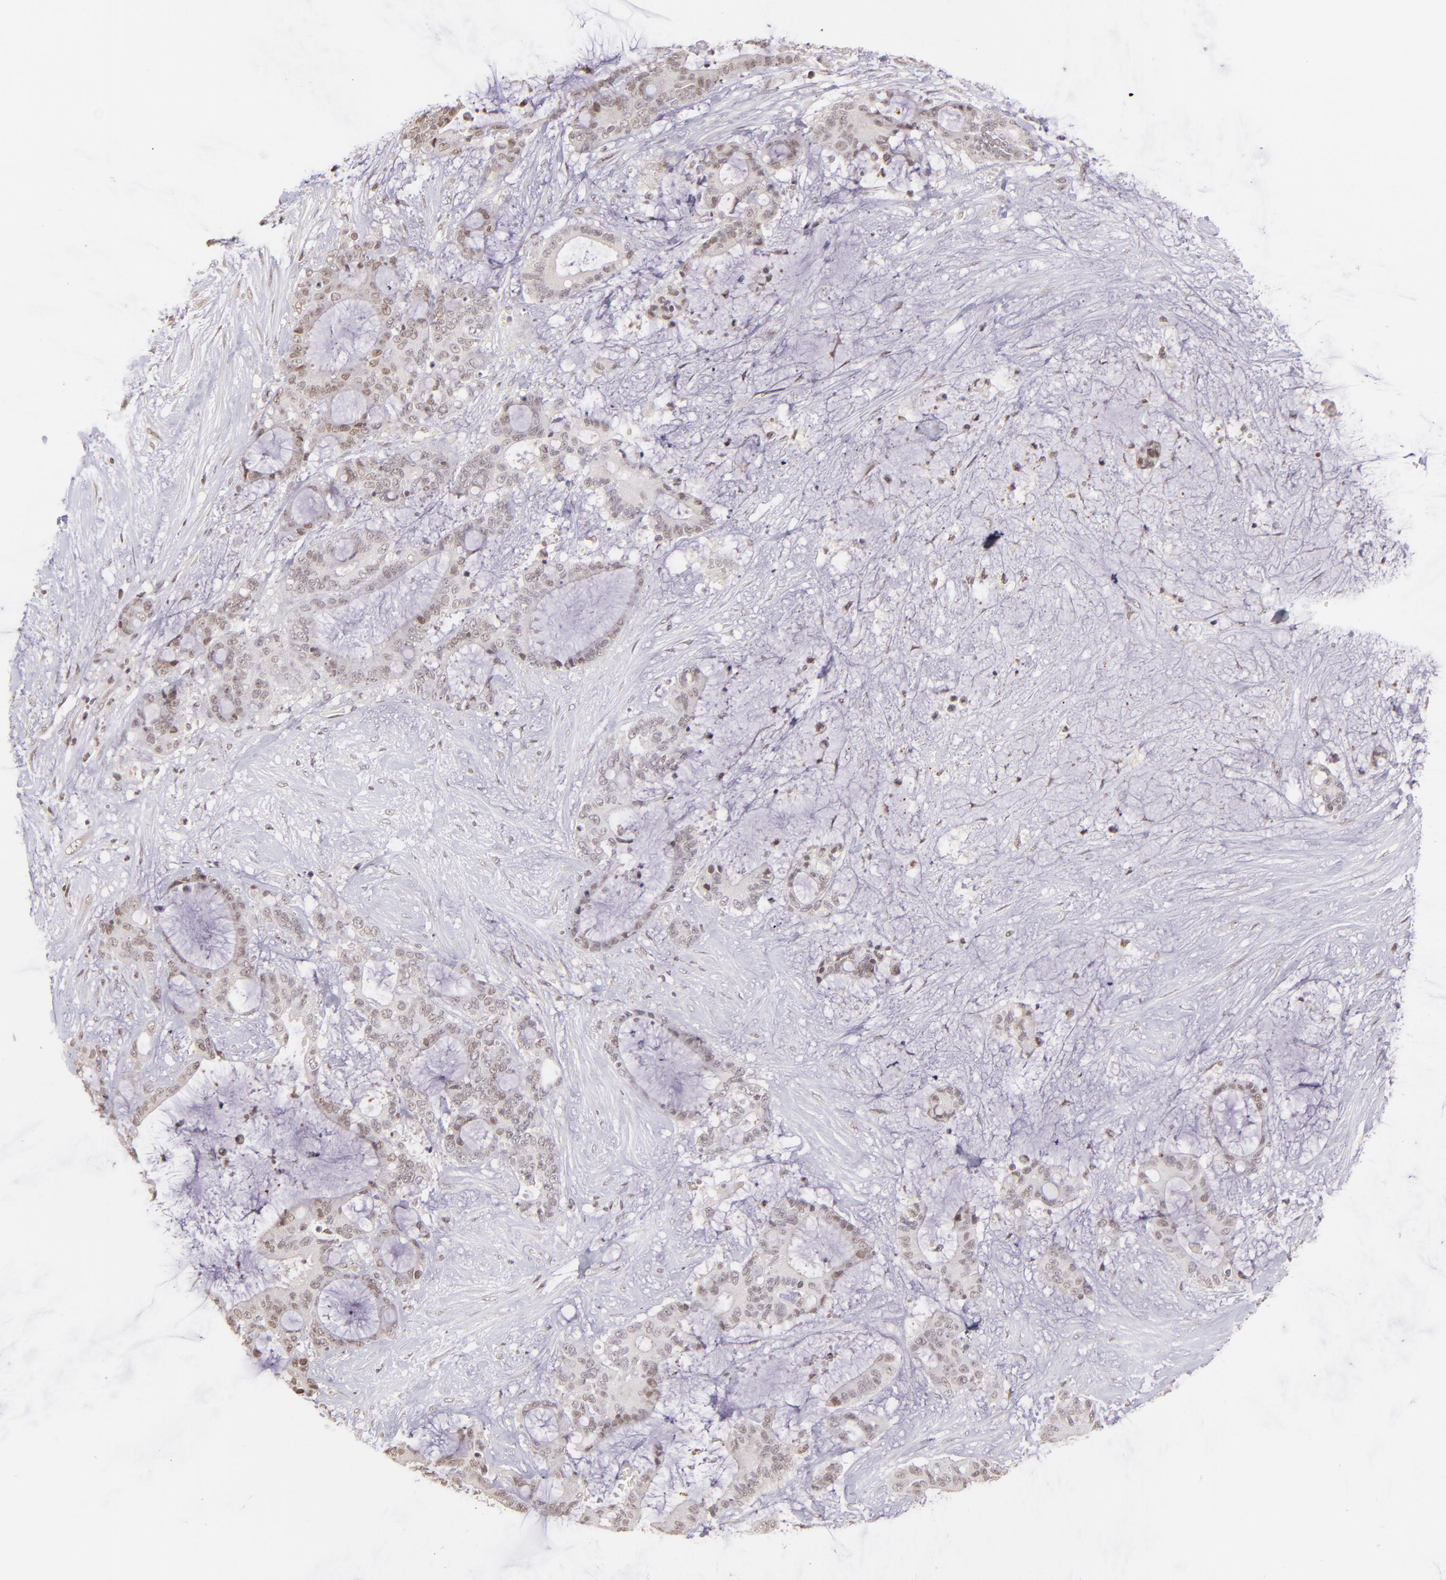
{"staining": {"intensity": "weak", "quantity": "<25%", "location": "nuclear"}, "tissue": "liver cancer", "cell_type": "Tumor cells", "image_type": "cancer", "snomed": [{"axis": "morphology", "description": "Cholangiocarcinoma"}, {"axis": "topography", "description": "Liver"}], "caption": "DAB (3,3'-diaminobenzidine) immunohistochemical staining of human cholangiocarcinoma (liver) exhibits no significant positivity in tumor cells.", "gene": "RARB", "patient": {"sex": "female", "age": 73}}